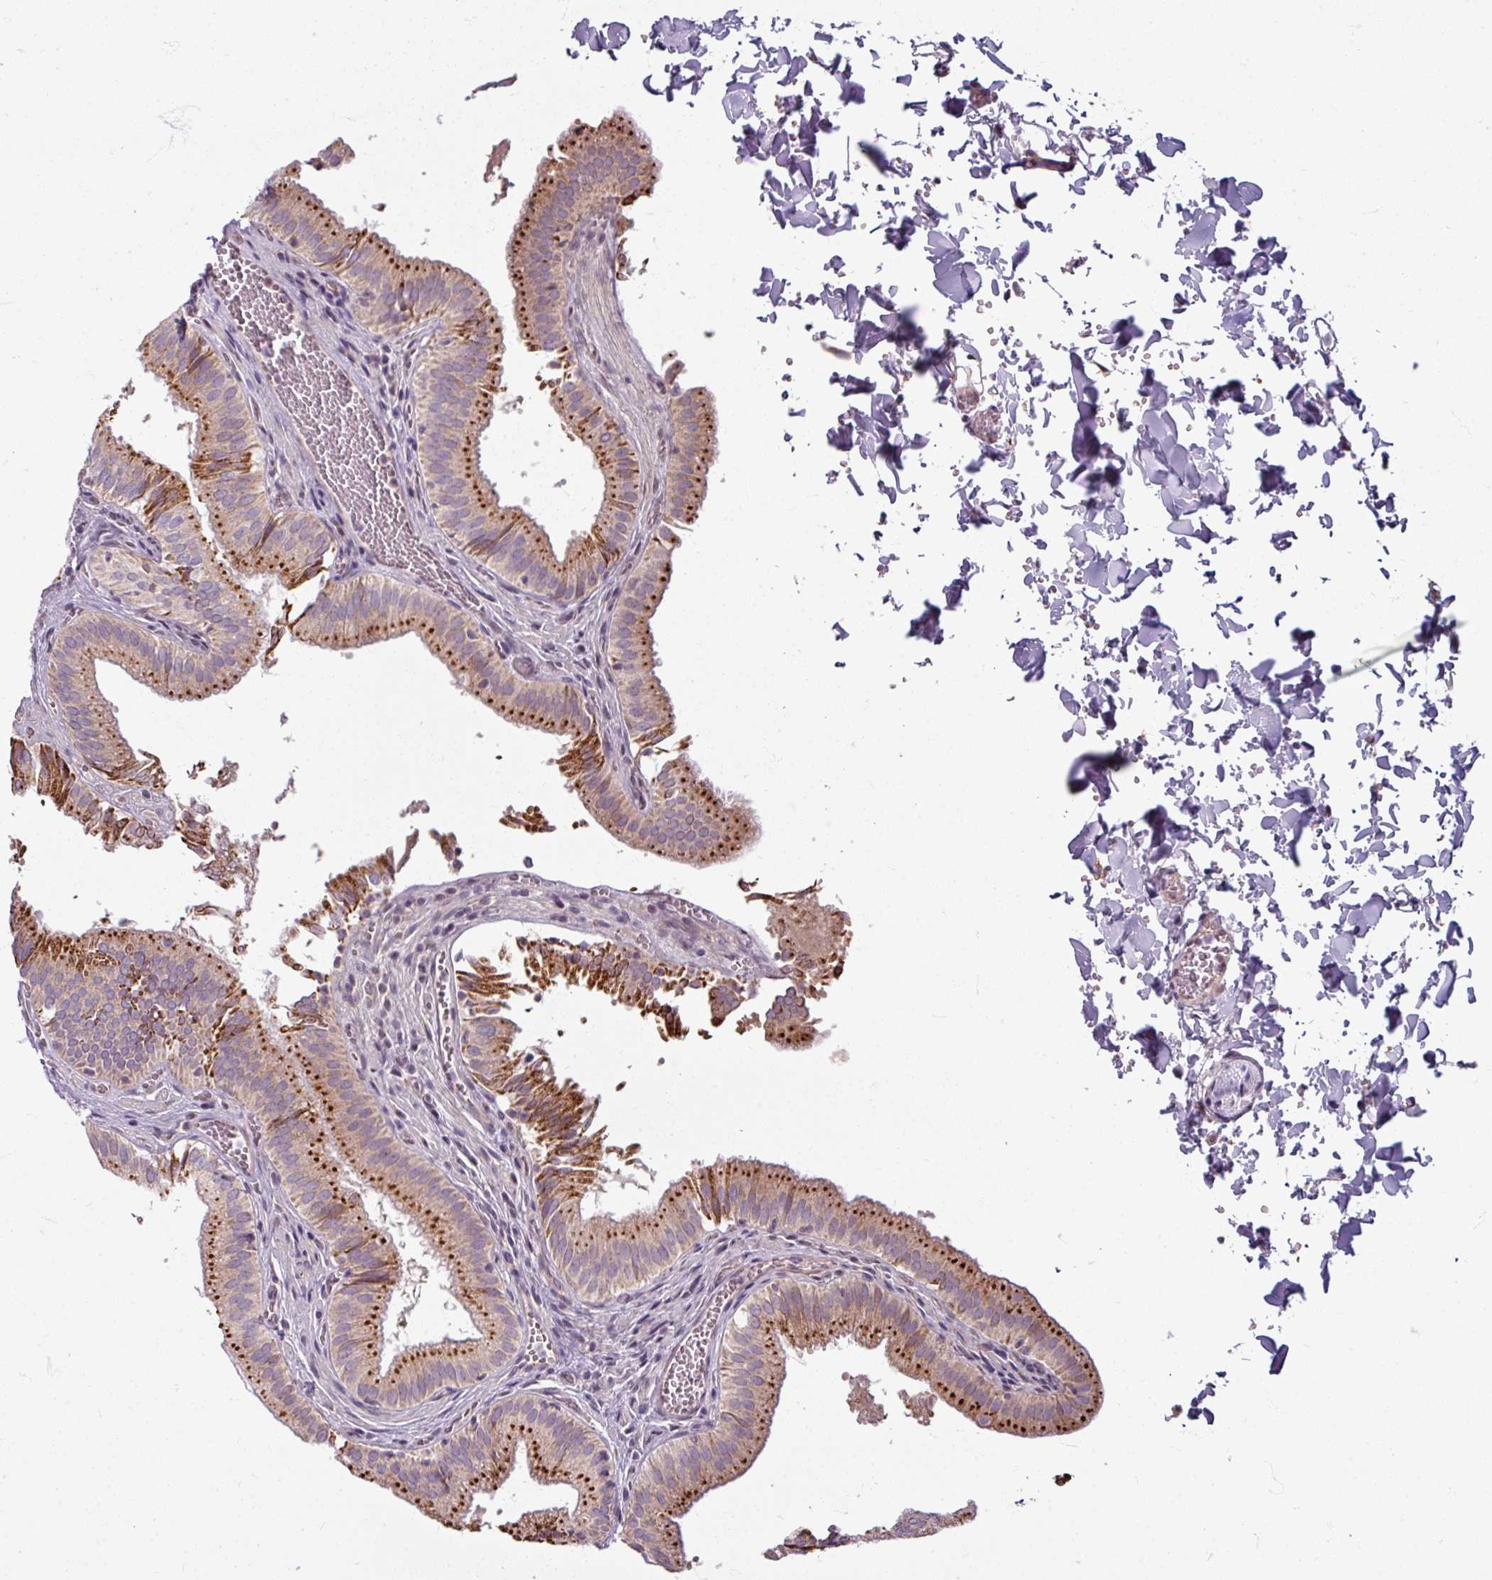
{"staining": {"intensity": "strong", "quantity": "25%-75%", "location": "cytoplasmic/membranous"}, "tissue": "gallbladder", "cell_type": "Glandular cells", "image_type": "normal", "snomed": [{"axis": "morphology", "description": "Normal tissue, NOS"}, {"axis": "topography", "description": "Gallbladder"}, {"axis": "topography", "description": "Peripheral nerve tissue"}], "caption": "The immunohistochemical stain labels strong cytoplasmic/membranous expression in glandular cells of normal gallbladder. (DAB (3,3'-diaminobenzidine) = brown stain, brightfield microscopy at high magnification).", "gene": "MAGT1", "patient": {"sex": "male", "age": 17}}